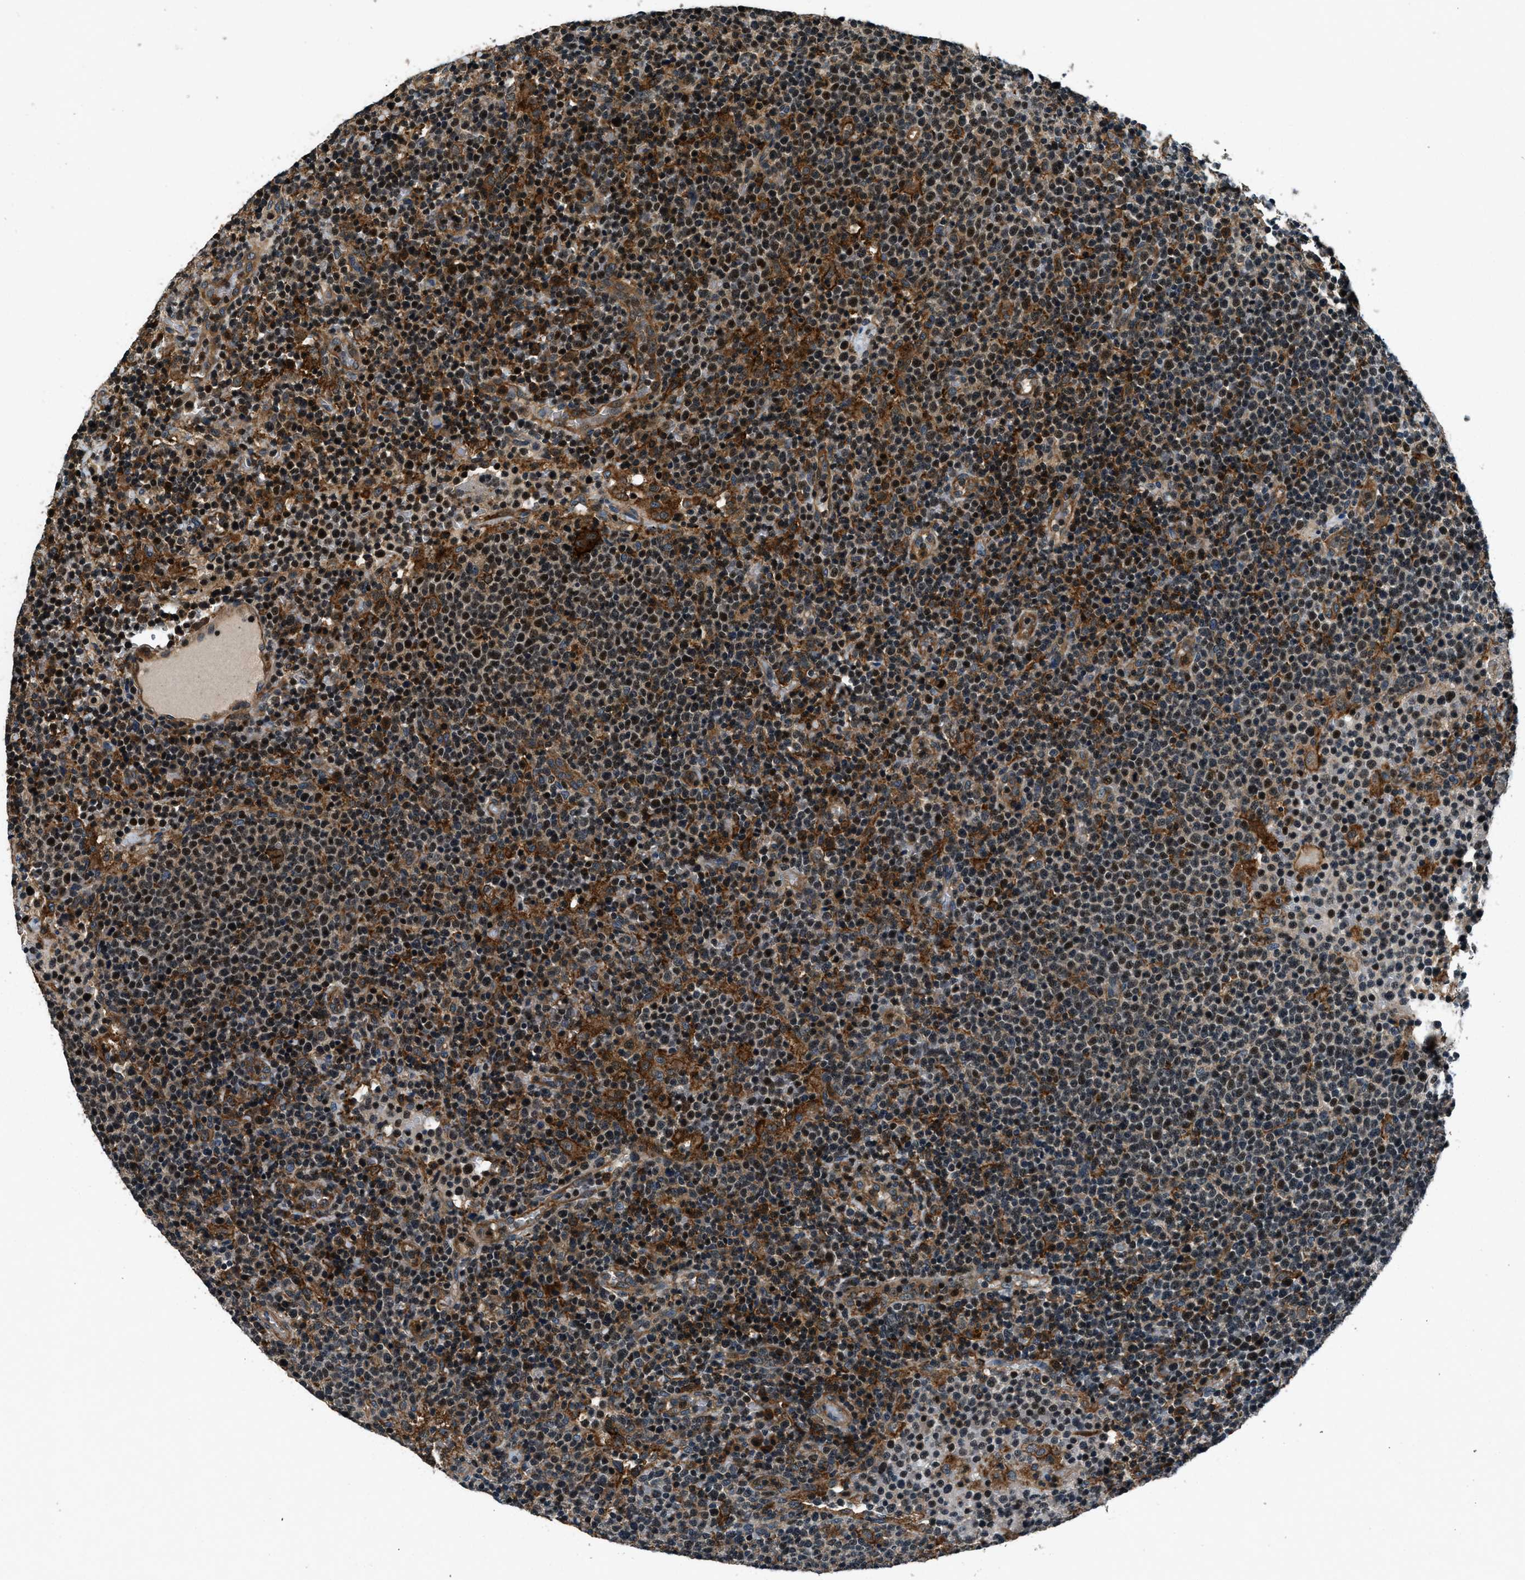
{"staining": {"intensity": "strong", "quantity": "25%-75%", "location": "cytoplasmic/membranous,nuclear"}, "tissue": "lymphoma", "cell_type": "Tumor cells", "image_type": "cancer", "snomed": [{"axis": "morphology", "description": "Malignant lymphoma, non-Hodgkin's type, High grade"}, {"axis": "topography", "description": "Lymph node"}], "caption": "Malignant lymphoma, non-Hodgkin's type (high-grade) stained with a protein marker demonstrates strong staining in tumor cells.", "gene": "ARHGEF11", "patient": {"sex": "male", "age": 61}}